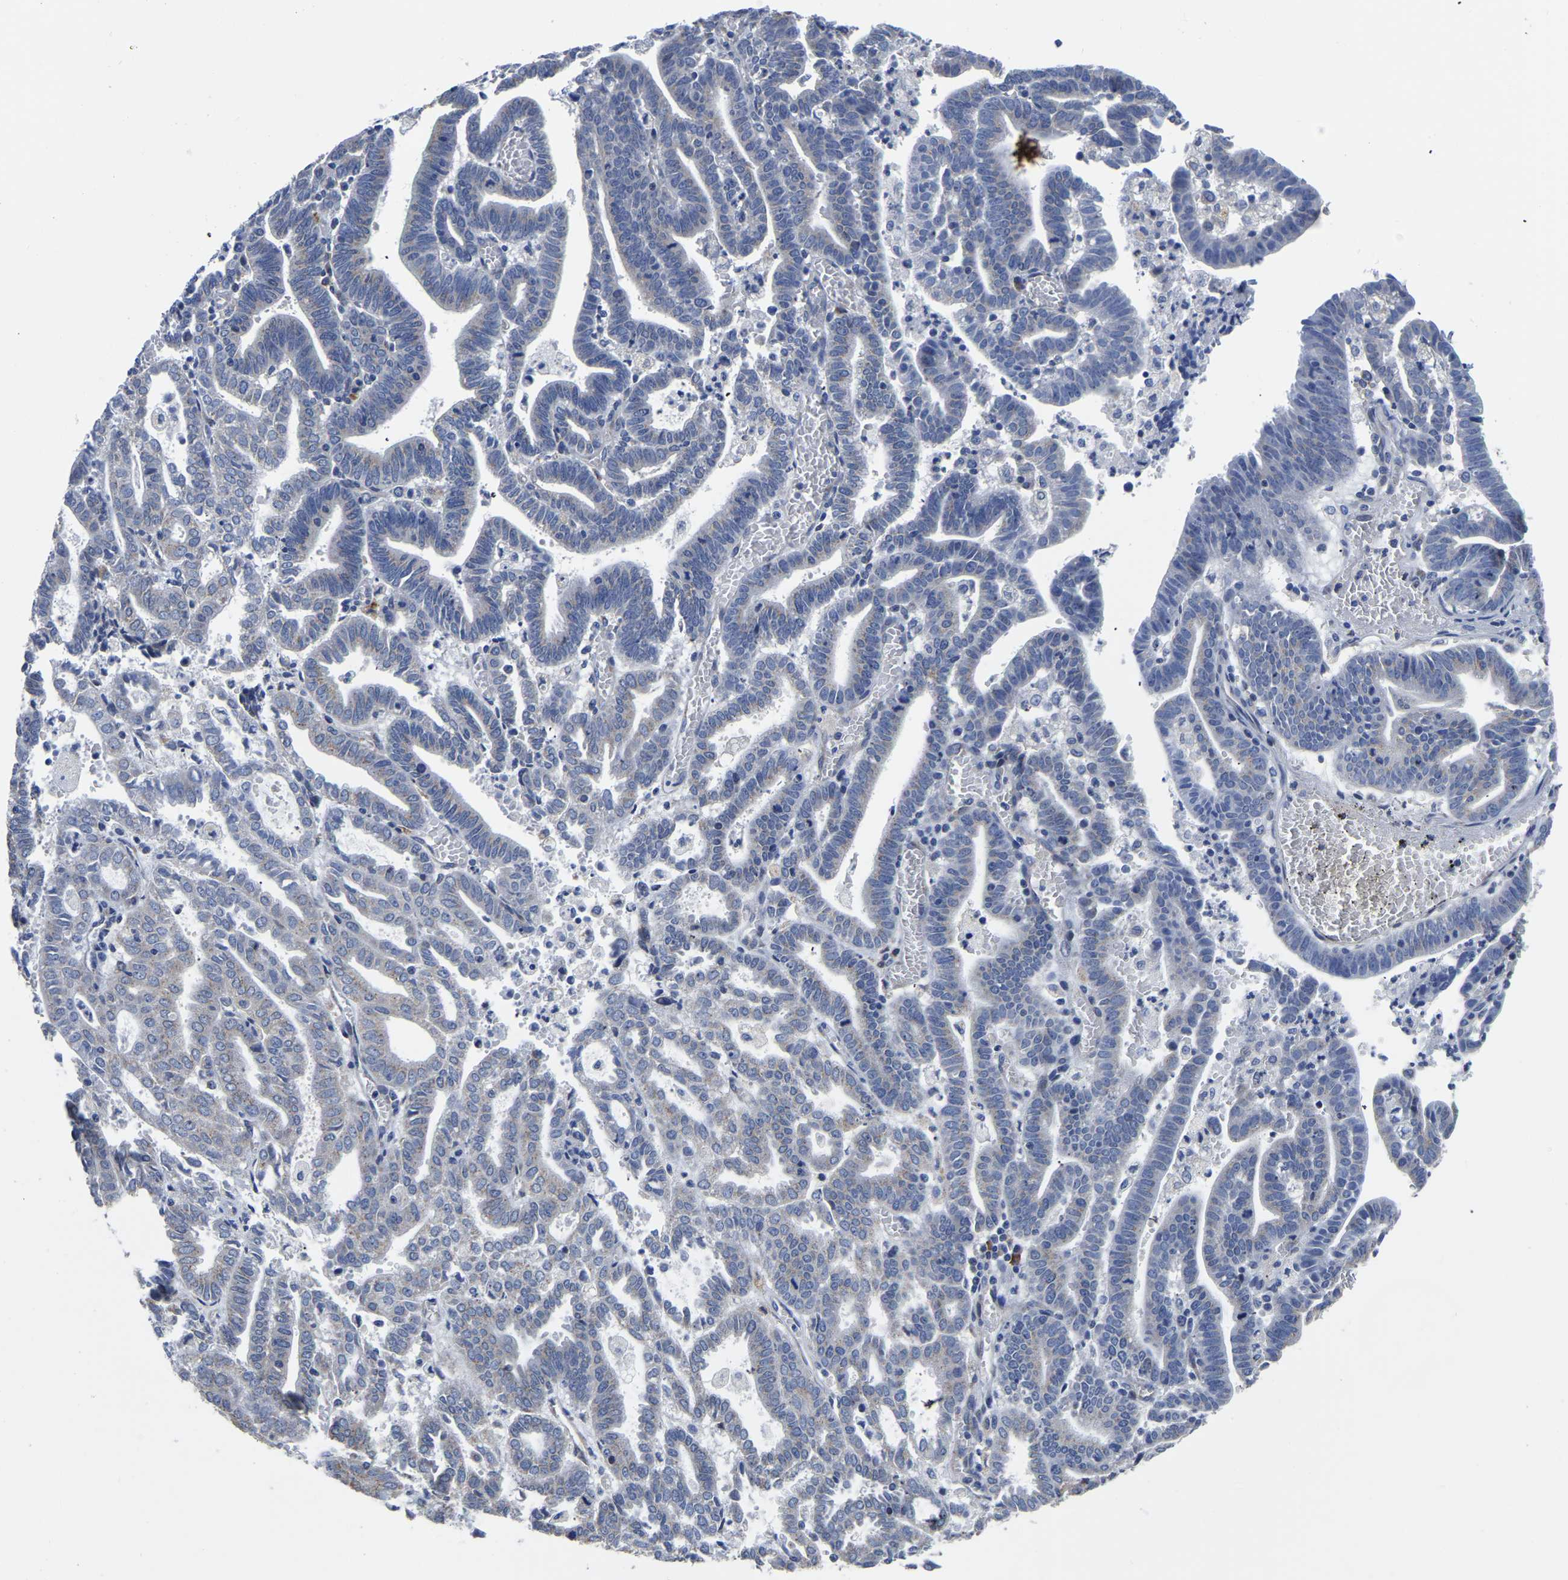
{"staining": {"intensity": "negative", "quantity": "none", "location": "none"}, "tissue": "endometrial cancer", "cell_type": "Tumor cells", "image_type": "cancer", "snomed": [{"axis": "morphology", "description": "Adenocarcinoma, NOS"}, {"axis": "topography", "description": "Uterus"}], "caption": "This image is of endometrial cancer stained with immunohistochemistry (IHC) to label a protein in brown with the nuclei are counter-stained blue. There is no expression in tumor cells. Brightfield microscopy of IHC stained with DAB (3,3'-diaminobenzidine) (brown) and hematoxylin (blue), captured at high magnification.", "gene": "PDLIM7", "patient": {"sex": "female", "age": 83}}